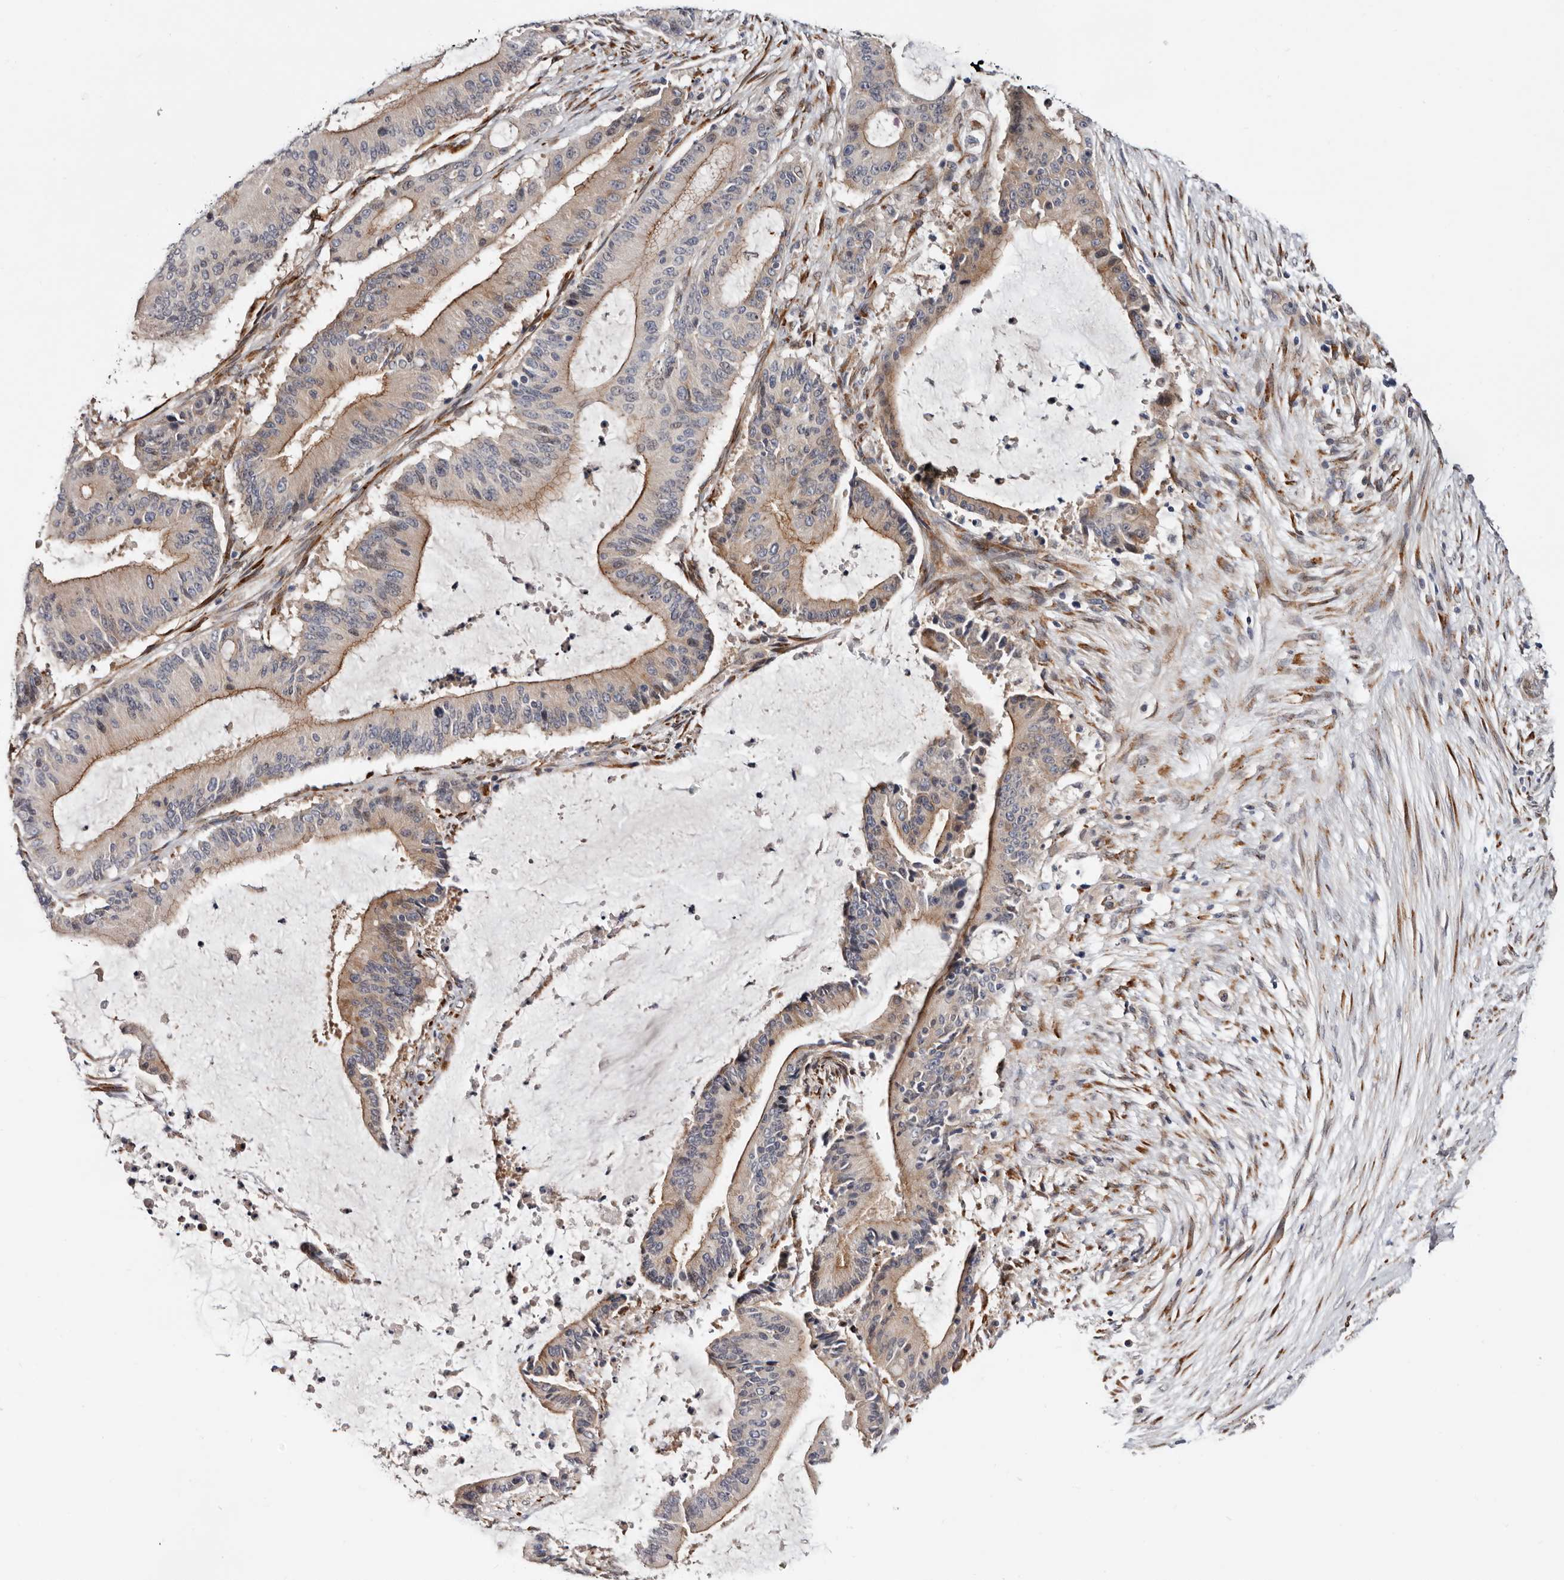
{"staining": {"intensity": "moderate", "quantity": "25%-75%", "location": "cytoplasmic/membranous"}, "tissue": "liver cancer", "cell_type": "Tumor cells", "image_type": "cancer", "snomed": [{"axis": "morphology", "description": "Normal tissue, NOS"}, {"axis": "morphology", "description": "Cholangiocarcinoma"}, {"axis": "topography", "description": "Liver"}, {"axis": "topography", "description": "Peripheral nerve tissue"}], "caption": "Immunohistochemistry (IHC) (DAB) staining of liver cancer reveals moderate cytoplasmic/membranous protein staining in about 25%-75% of tumor cells.", "gene": "USH1C", "patient": {"sex": "female", "age": 73}}